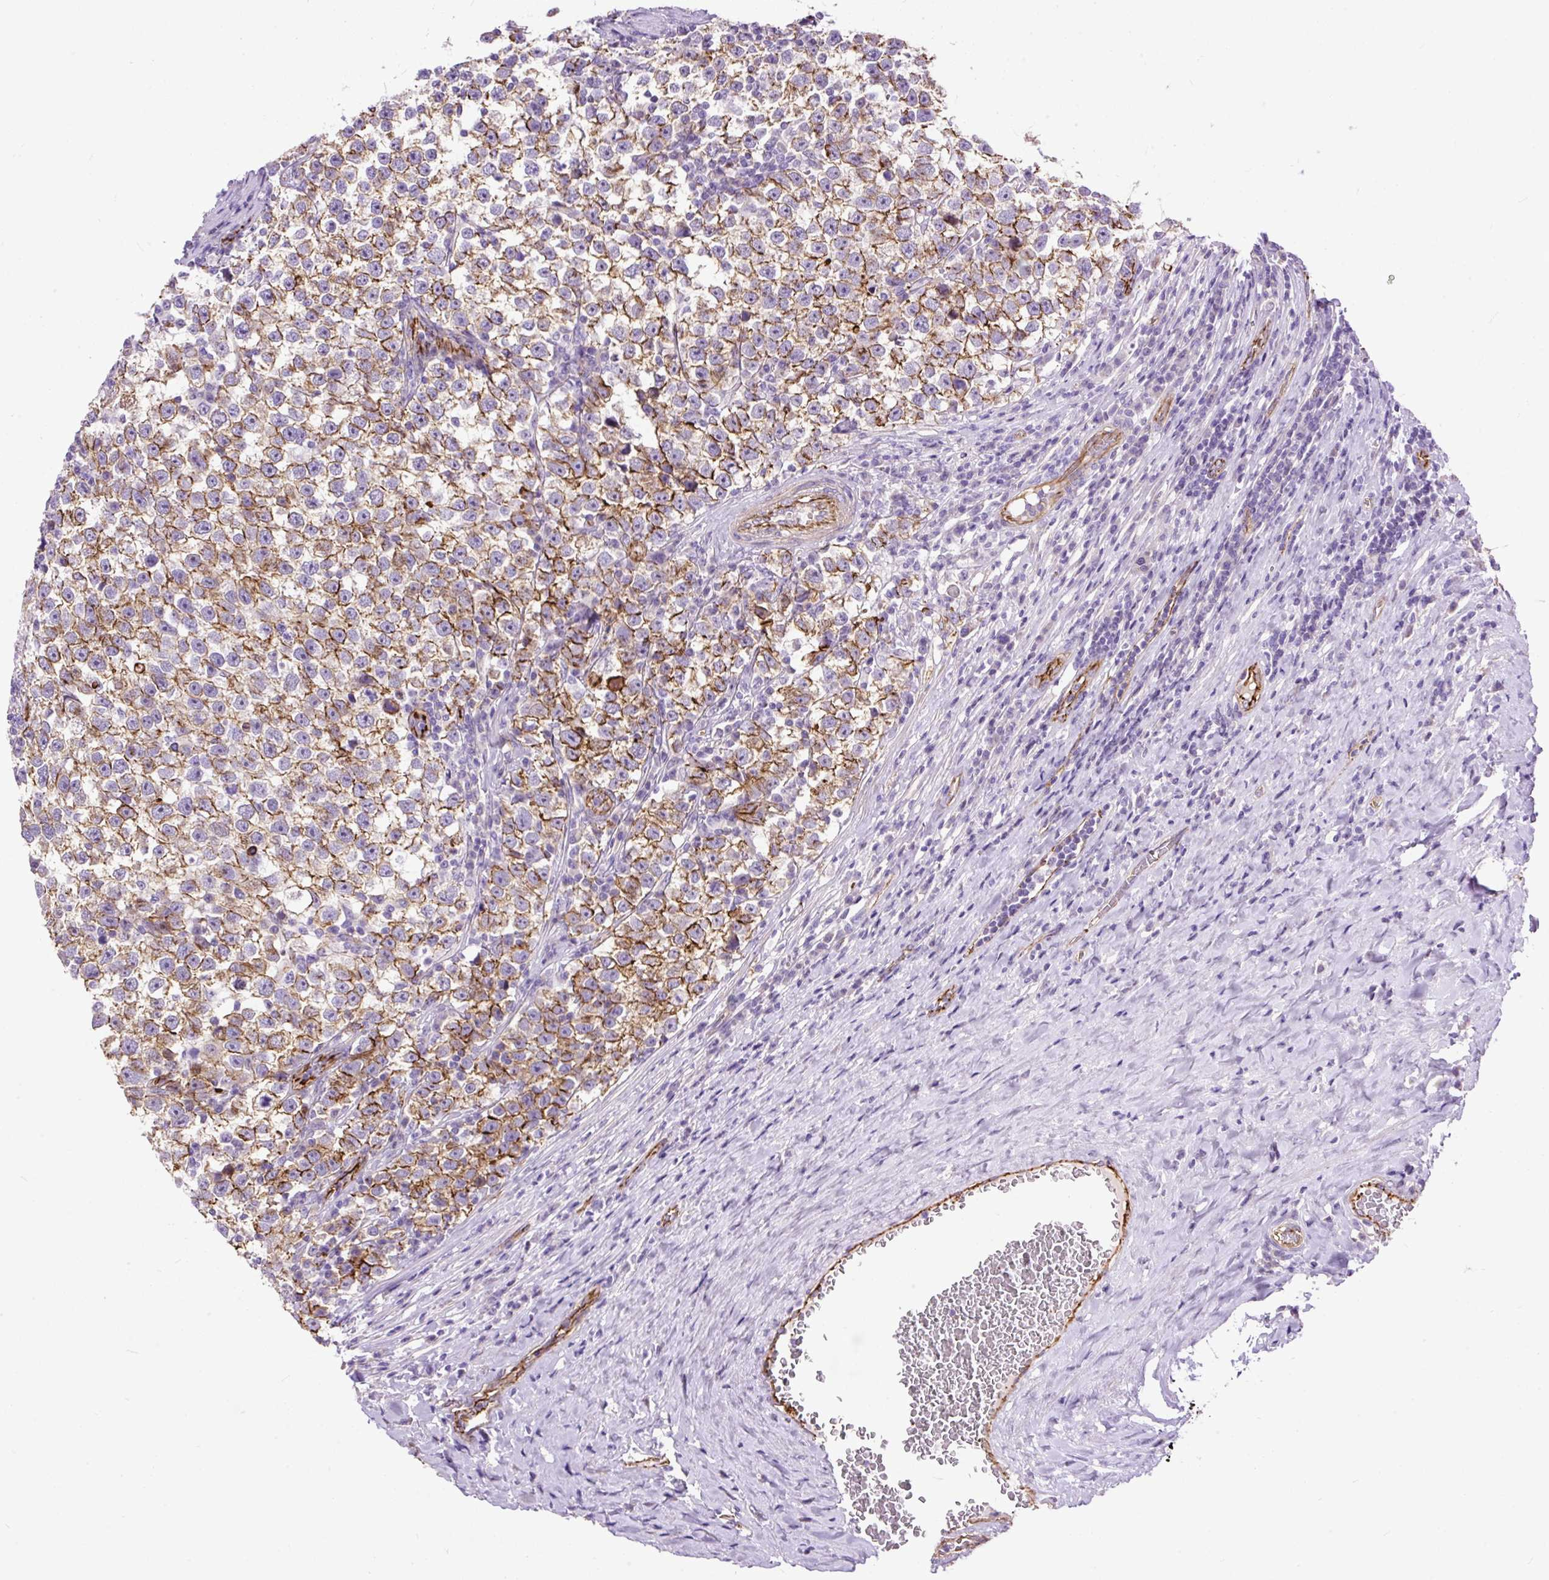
{"staining": {"intensity": "strong", "quantity": "25%-75%", "location": "cytoplasmic/membranous"}, "tissue": "testis cancer", "cell_type": "Tumor cells", "image_type": "cancer", "snomed": [{"axis": "morphology", "description": "Normal tissue, NOS"}, {"axis": "morphology", "description": "Seminoma, NOS"}, {"axis": "topography", "description": "Testis"}], "caption": "The photomicrograph displays immunohistochemical staining of testis seminoma. There is strong cytoplasmic/membranous expression is present in approximately 25%-75% of tumor cells. (DAB IHC with brightfield microscopy, high magnification).", "gene": "MAGEB16", "patient": {"sex": "male", "age": 43}}